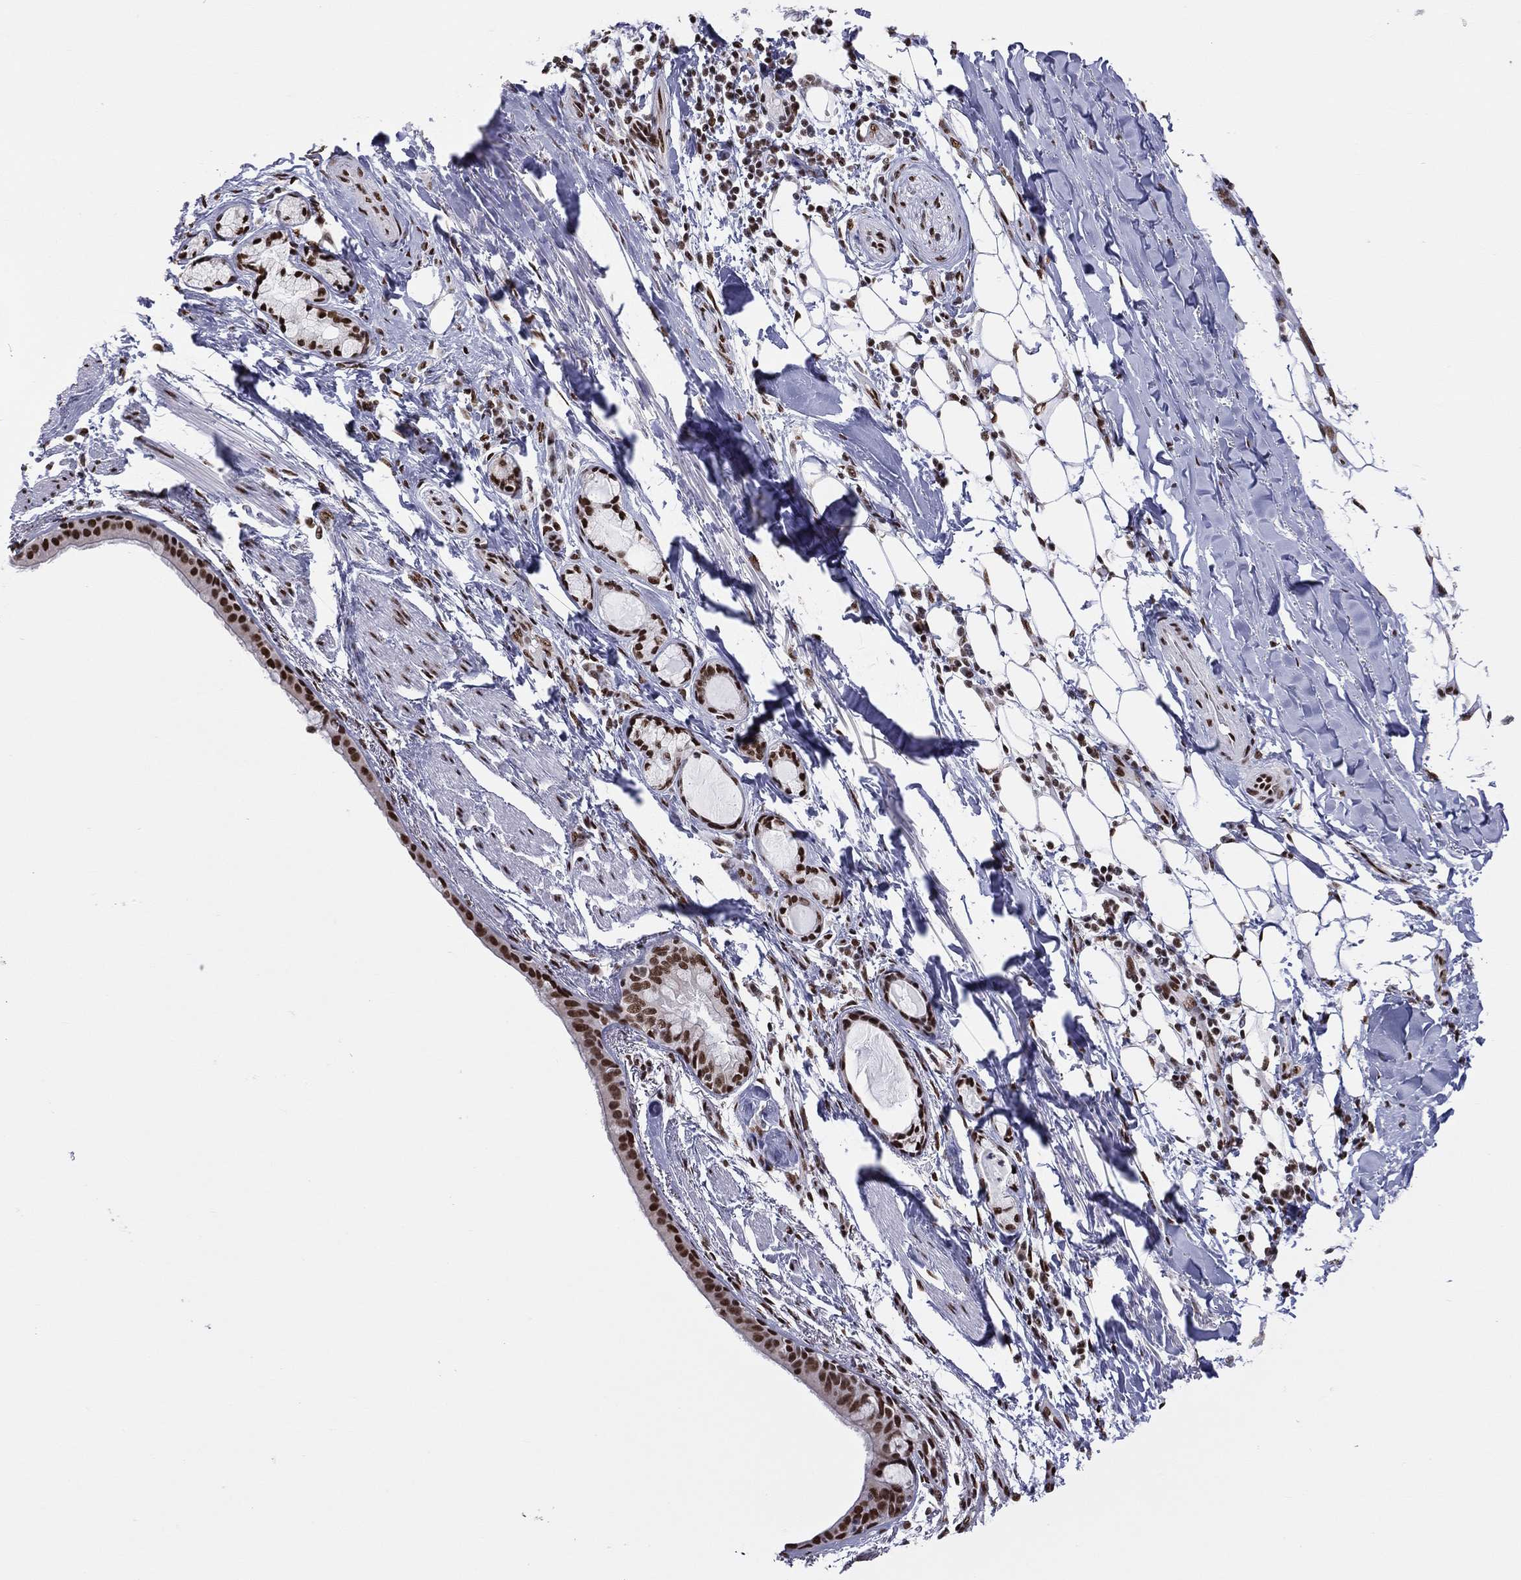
{"staining": {"intensity": "strong", "quantity": ">75%", "location": "nuclear"}, "tissue": "bronchus", "cell_type": "Respiratory epithelial cells", "image_type": "normal", "snomed": [{"axis": "morphology", "description": "Normal tissue, NOS"}, {"axis": "morphology", "description": "Squamous cell carcinoma, NOS"}, {"axis": "topography", "description": "Bronchus"}, {"axis": "topography", "description": "Lung"}], "caption": "The photomicrograph reveals immunohistochemical staining of unremarkable bronchus. There is strong nuclear staining is seen in approximately >75% of respiratory epithelial cells. (DAB IHC with brightfield microscopy, high magnification).", "gene": "ZNF7", "patient": {"sex": "male", "age": 69}}